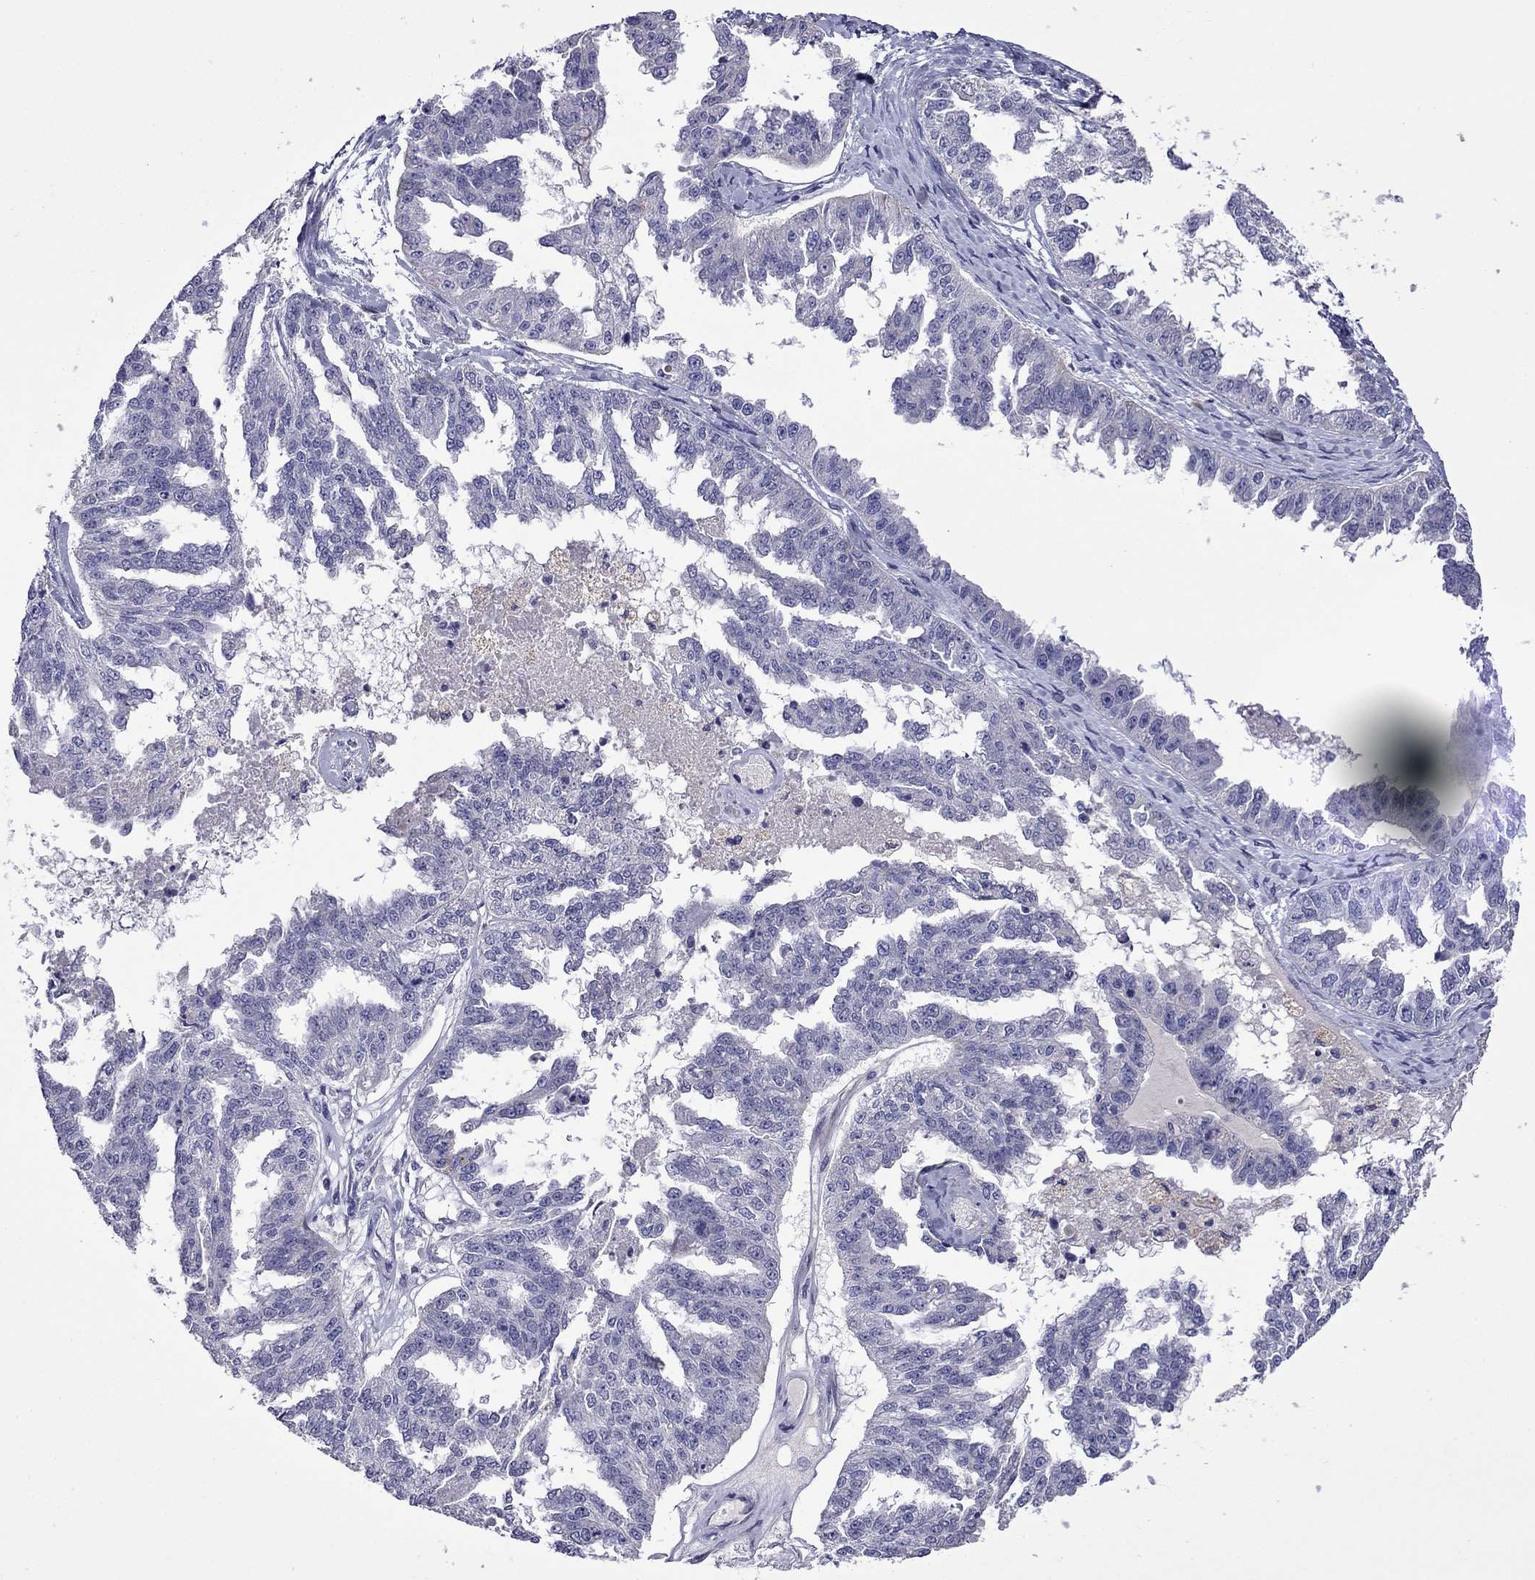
{"staining": {"intensity": "negative", "quantity": "none", "location": "none"}, "tissue": "ovarian cancer", "cell_type": "Tumor cells", "image_type": "cancer", "snomed": [{"axis": "morphology", "description": "Cystadenocarcinoma, serous, NOS"}, {"axis": "topography", "description": "Ovary"}], "caption": "The micrograph demonstrates no significant expression in tumor cells of ovarian serous cystadenocarcinoma.", "gene": "STAR", "patient": {"sex": "female", "age": 58}}